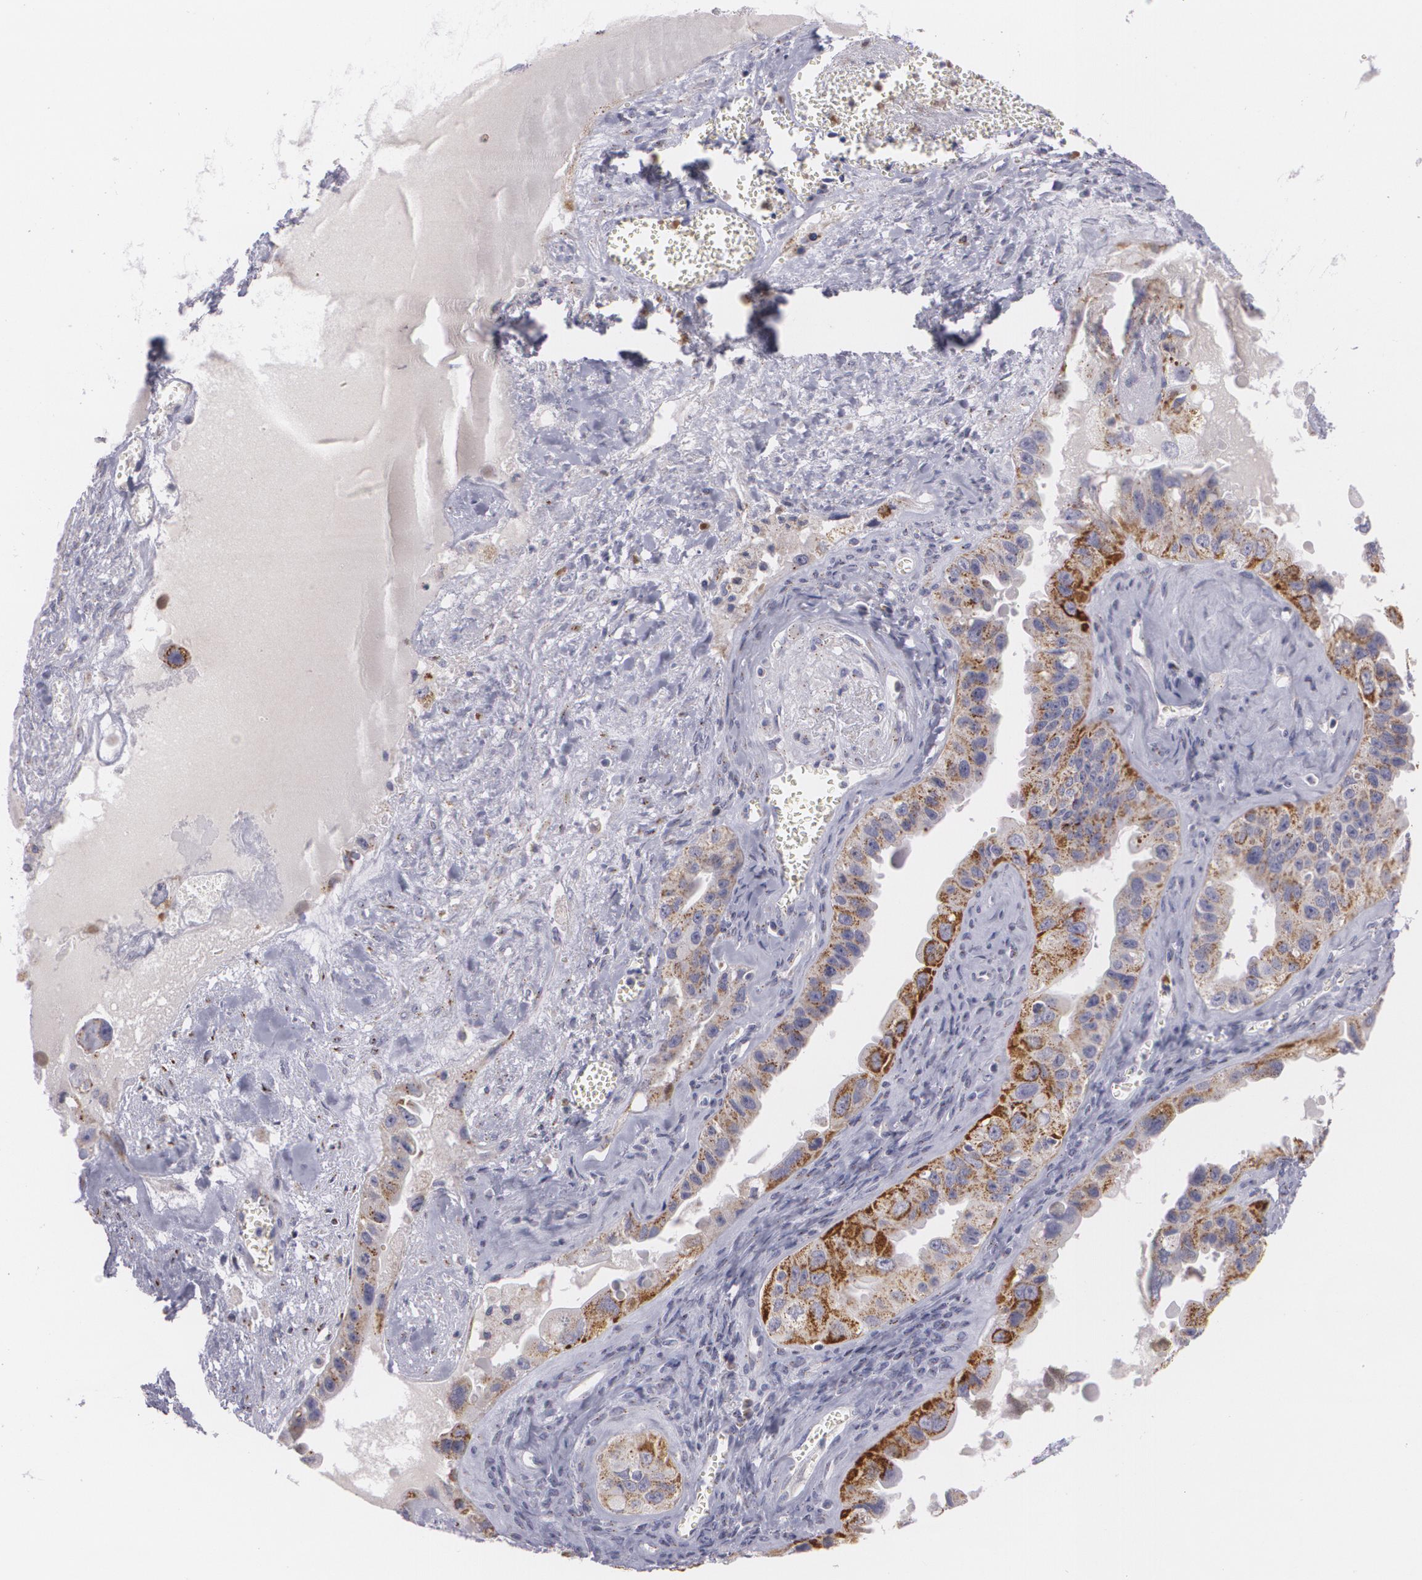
{"staining": {"intensity": "strong", "quantity": "25%-75%", "location": "cytoplasmic/membranous"}, "tissue": "ovarian cancer", "cell_type": "Tumor cells", "image_type": "cancer", "snomed": [{"axis": "morphology", "description": "Carcinoma, endometroid"}, {"axis": "topography", "description": "Ovary"}], "caption": "Tumor cells show high levels of strong cytoplasmic/membranous expression in about 25%-75% of cells in ovarian cancer.", "gene": "CILK1", "patient": {"sex": "female", "age": 85}}